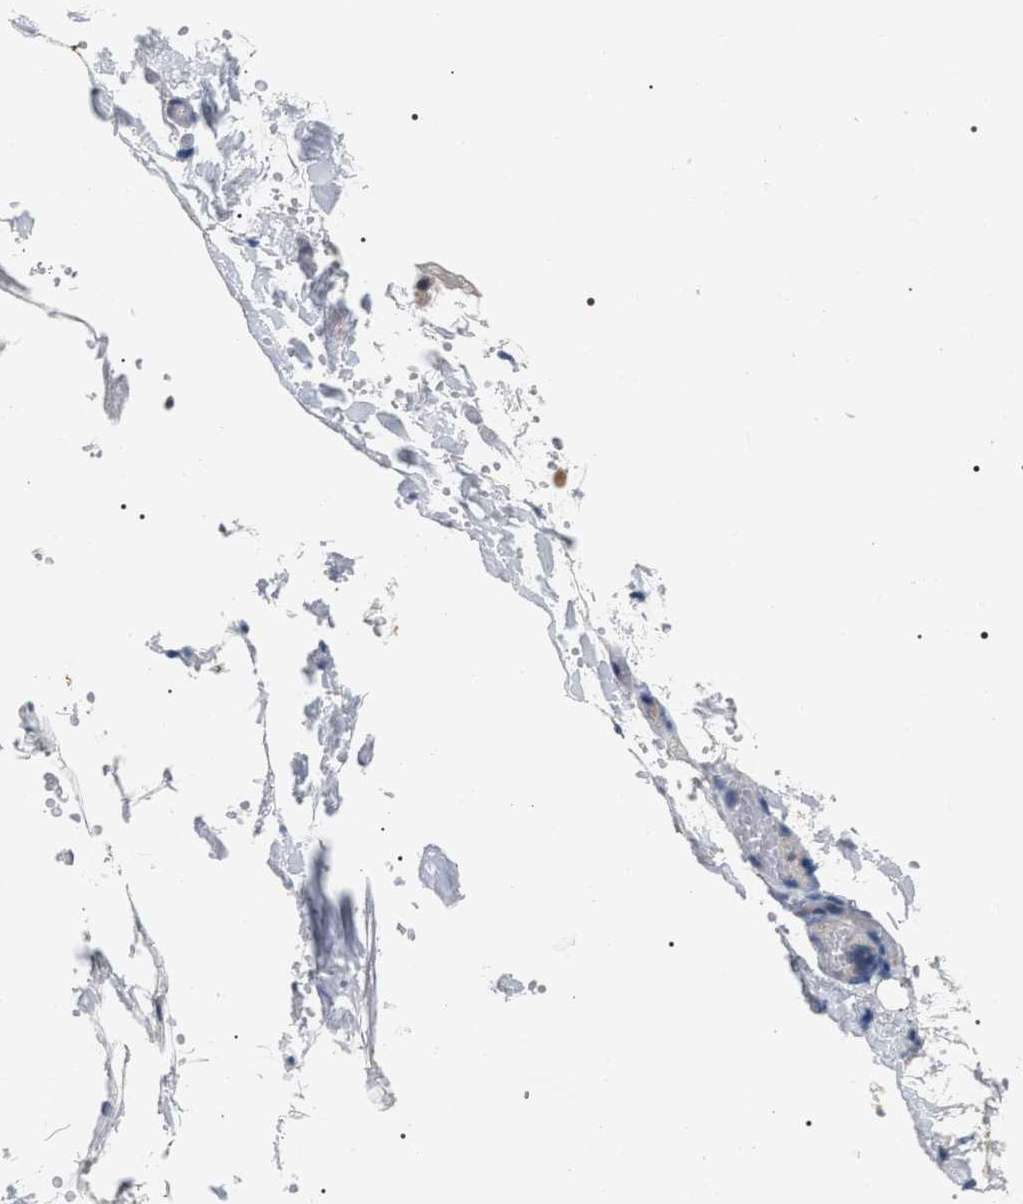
{"staining": {"intensity": "weak", "quantity": "<25%", "location": "cytoplasmic/membranous"}, "tissue": "salivary gland", "cell_type": "Glandular cells", "image_type": "normal", "snomed": [{"axis": "morphology", "description": "Normal tissue, NOS"}, {"axis": "topography", "description": "Salivary gland"}], "caption": "Glandular cells show no significant positivity in benign salivary gland.", "gene": "IFT81", "patient": {"sex": "male", "age": 63}}